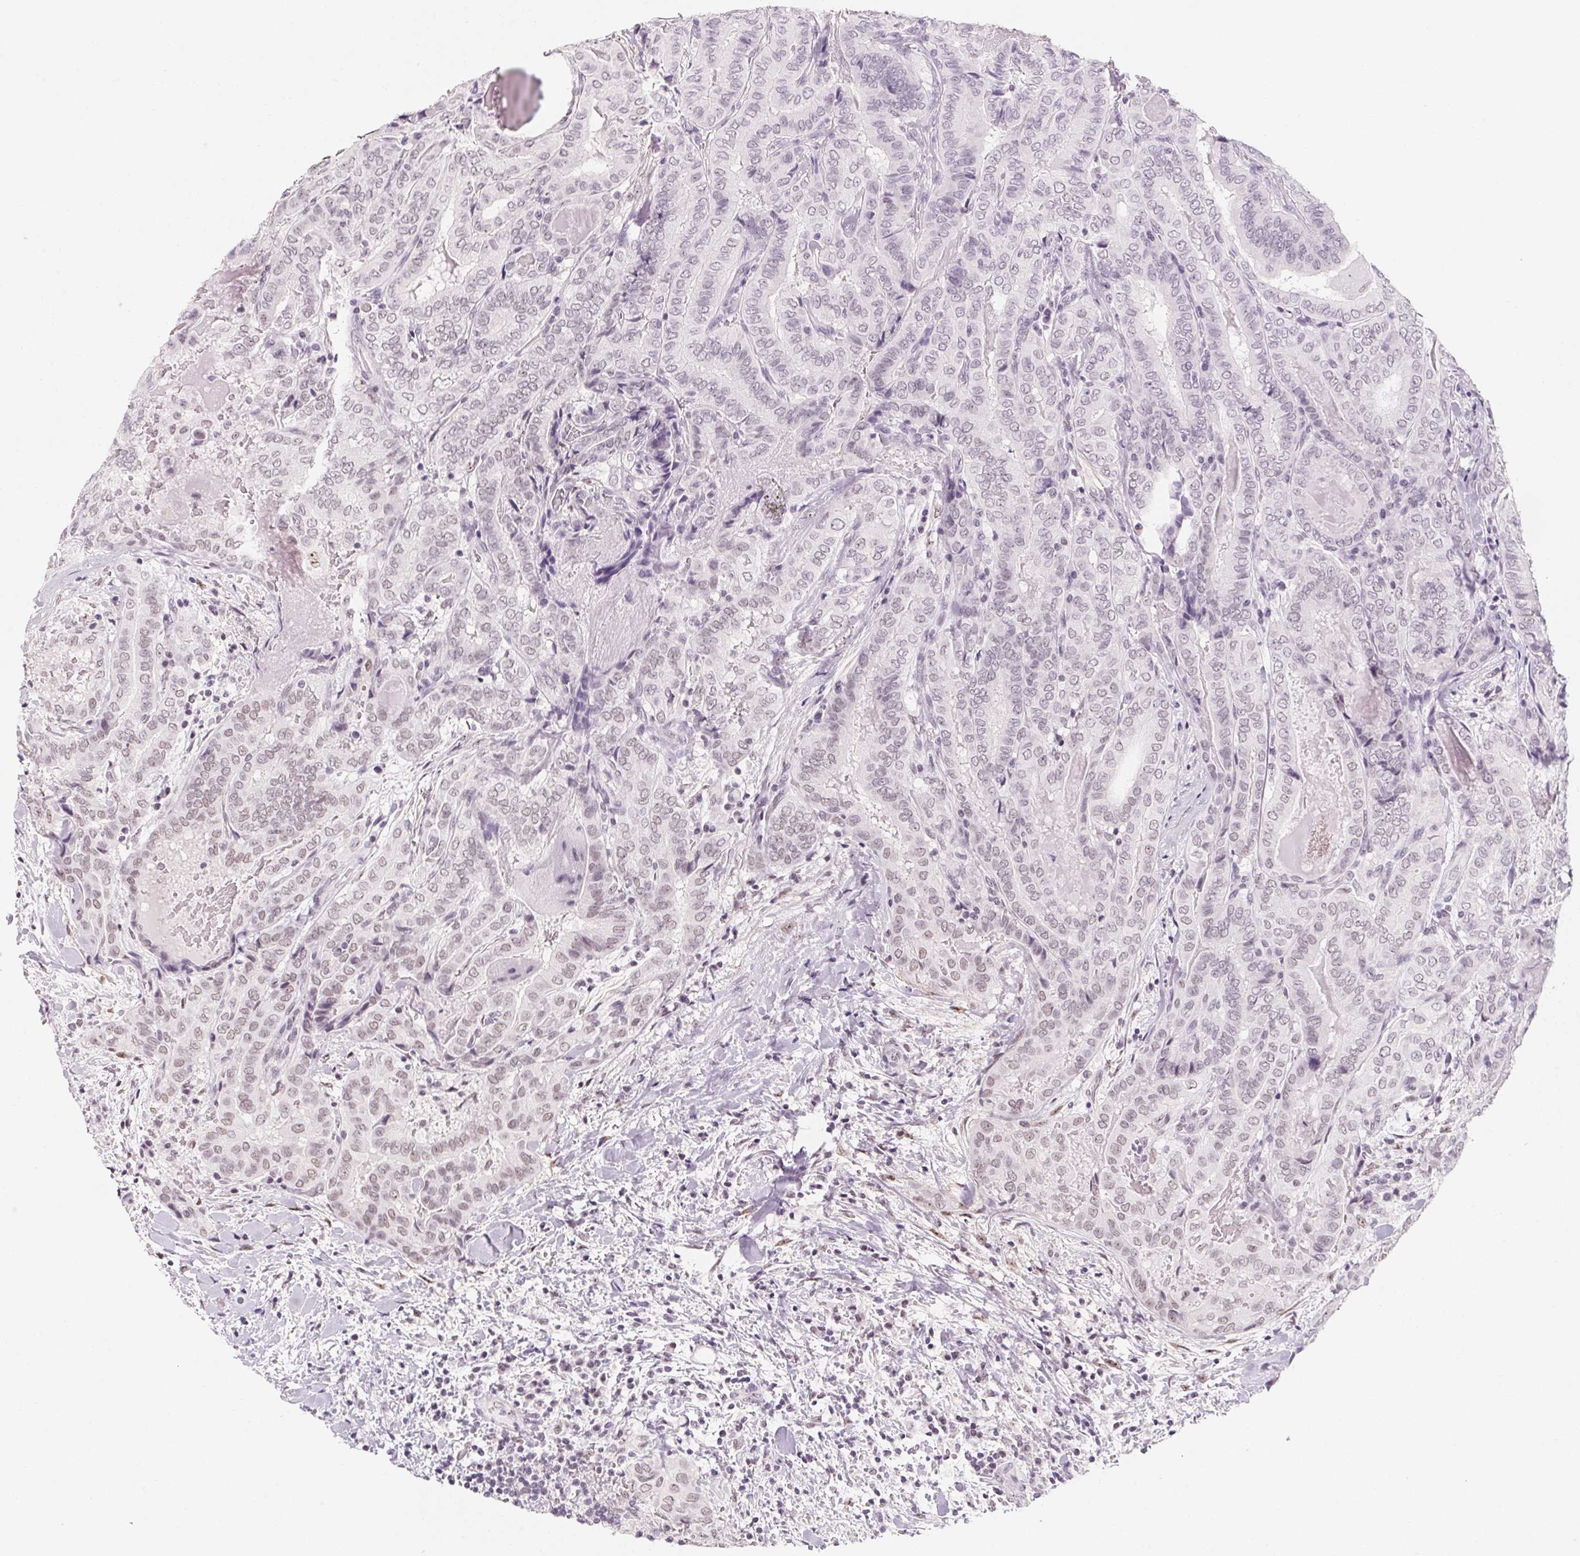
{"staining": {"intensity": "weak", "quantity": "25%-75%", "location": "nuclear"}, "tissue": "thyroid cancer", "cell_type": "Tumor cells", "image_type": "cancer", "snomed": [{"axis": "morphology", "description": "Papillary adenocarcinoma, NOS"}, {"axis": "topography", "description": "Thyroid gland"}], "caption": "This is an image of IHC staining of thyroid cancer (papillary adenocarcinoma), which shows weak expression in the nuclear of tumor cells.", "gene": "ZIC4", "patient": {"sex": "female", "age": 61}}